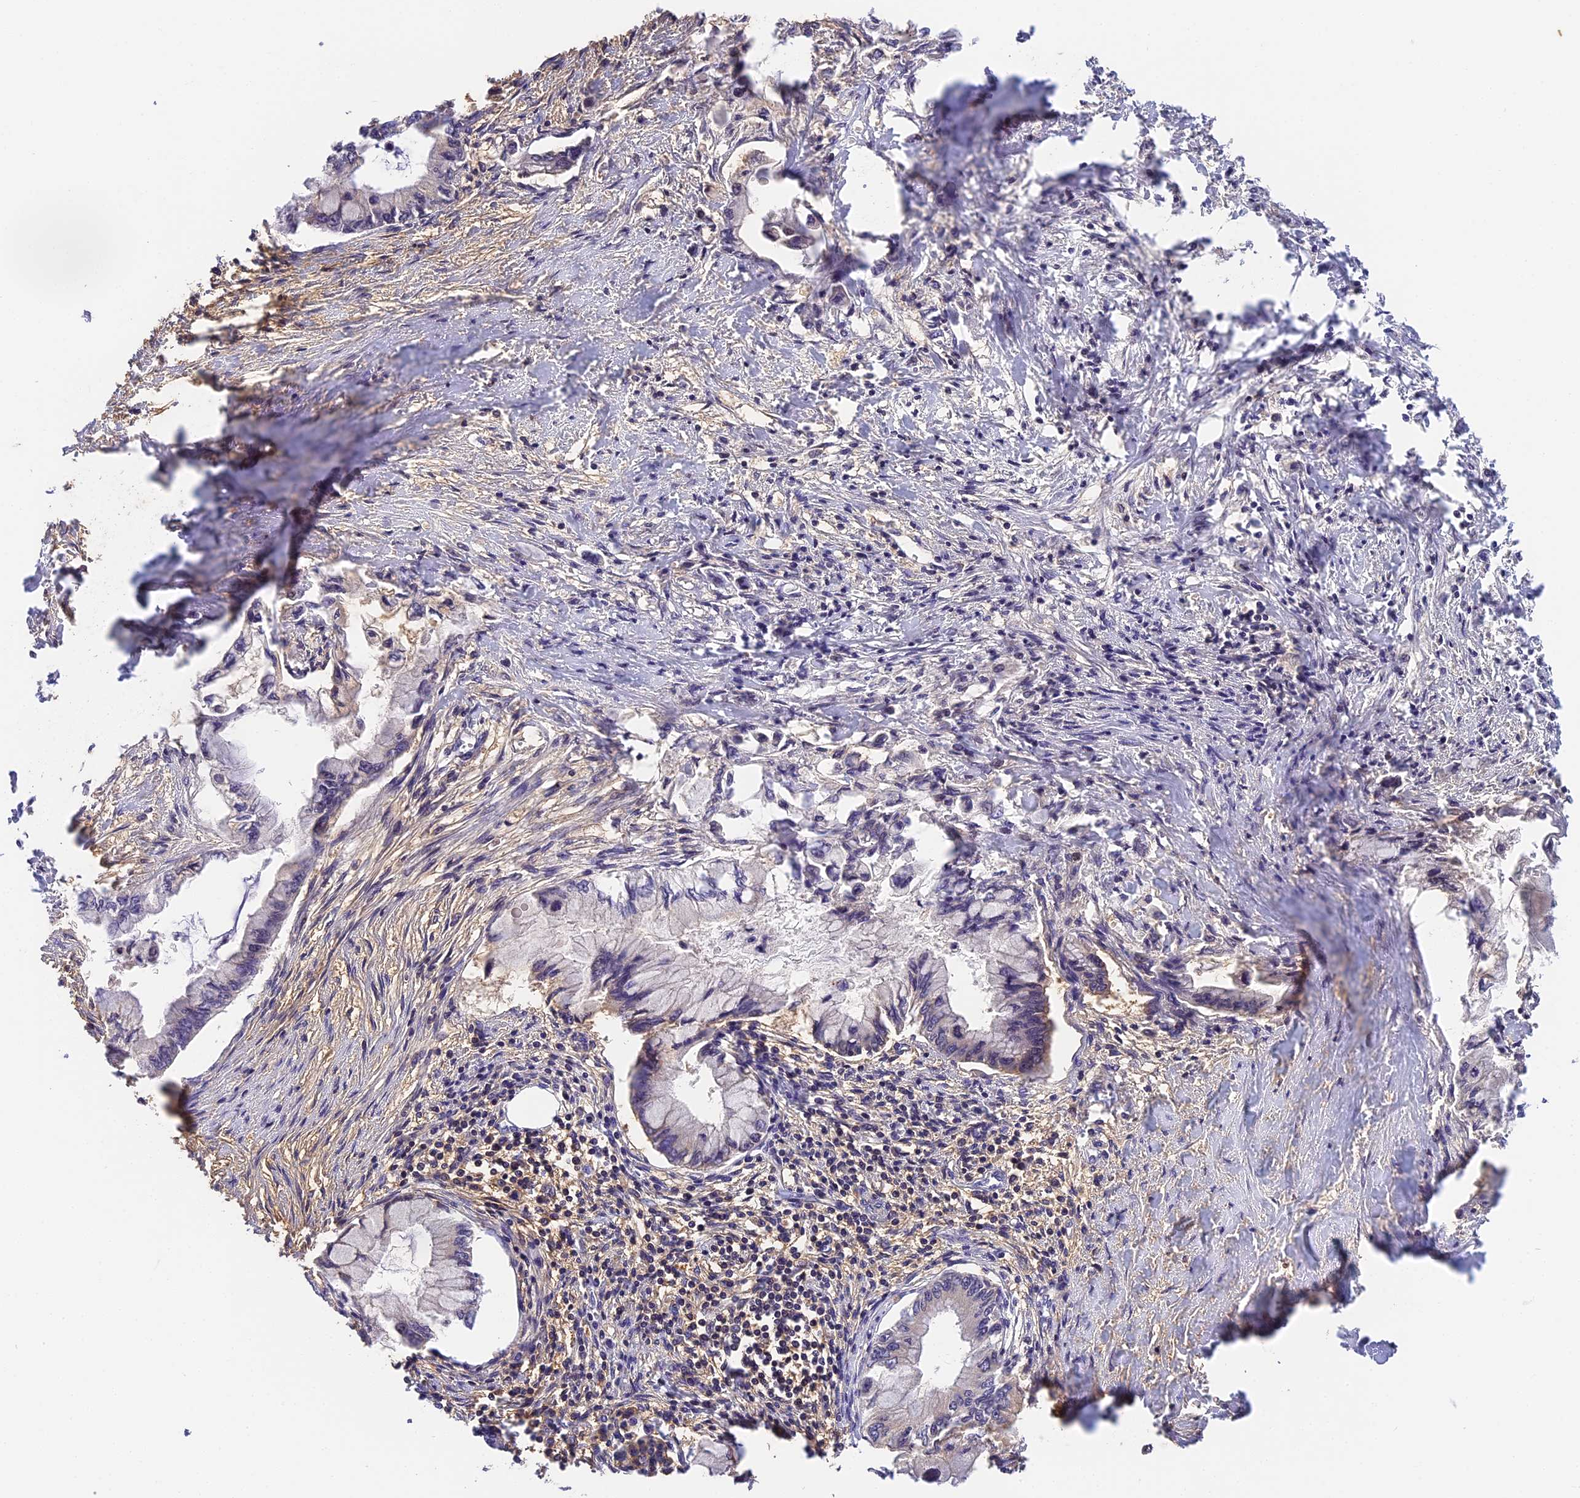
{"staining": {"intensity": "negative", "quantity": "none", "location": "none"}, "tissue": "pancreatic cancer", "cell_type": "Tumor cells", "image_type": "cancer", "snomed": [{"axis": "morphology", "description": "Adenocarcinoma, NOS"}, {"axis": "topography", "description": "Pancreas"}], "caption": "Pancreatic cancer was stained to show a protein in brown. There is no significant expression in tumor cells. (DAB immunohistochemistry, high magnification).", "gene": "BSCL2", "patient": {"sex": "male", "age": 48}}